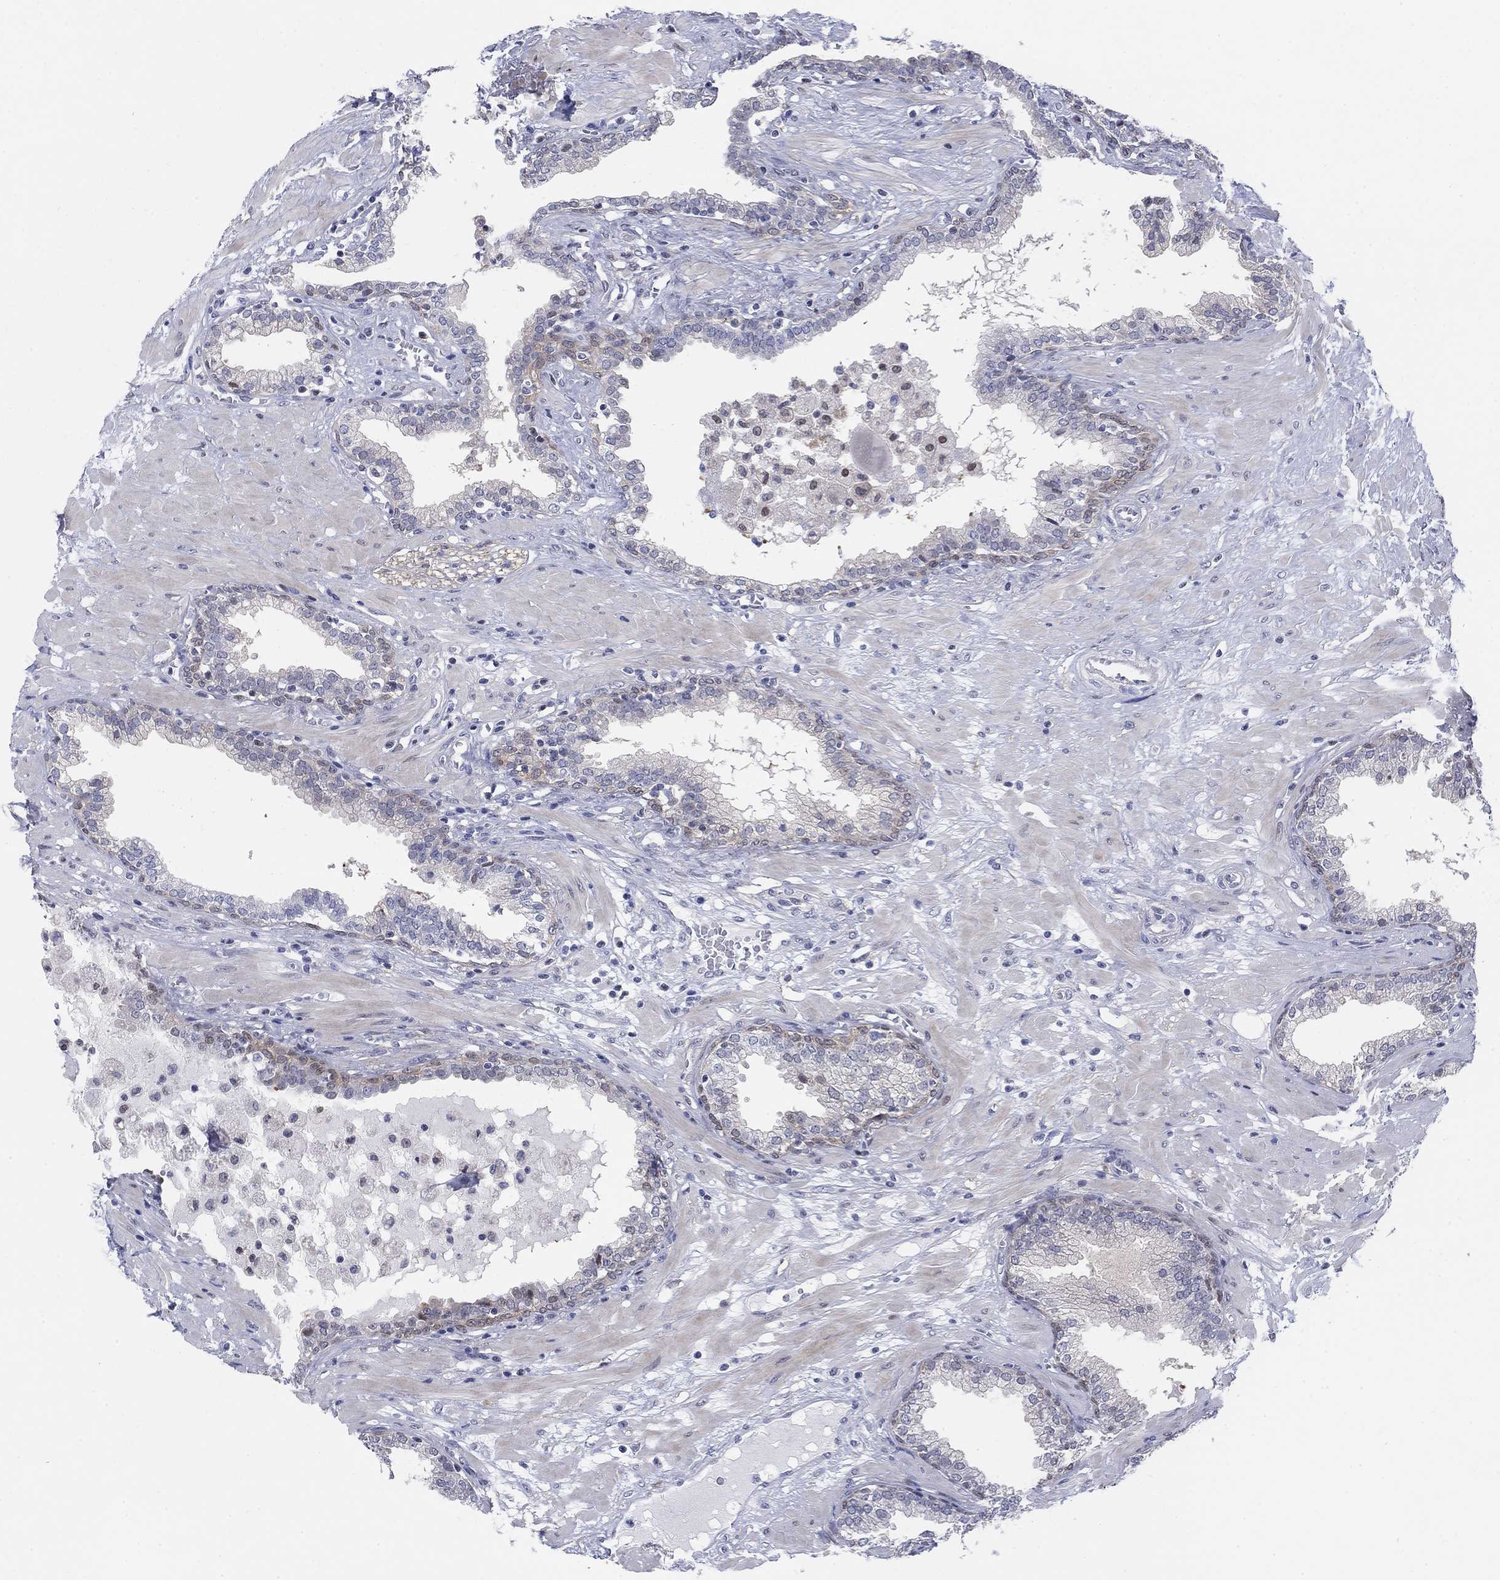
{"staining": {"intensity": "strong", "quantity": "<25%", "location": "nuclear"}, "tissue": "prostate", "cell_type": "Glandular cells", "image_type": "normal", "snomed": [{"axis": "morphology", "description": "Normal tissue, NOS"}, {"axis": "topography", "description": "Prostate"}], "caption": "This photomicrograph shows immunohistochemistry staining of benign prostate, with medium strong nuclear staining in approximately <25% of glandular cells.", "gene": "MYO3A", "patient": {"sex": "male", "age": 64}}